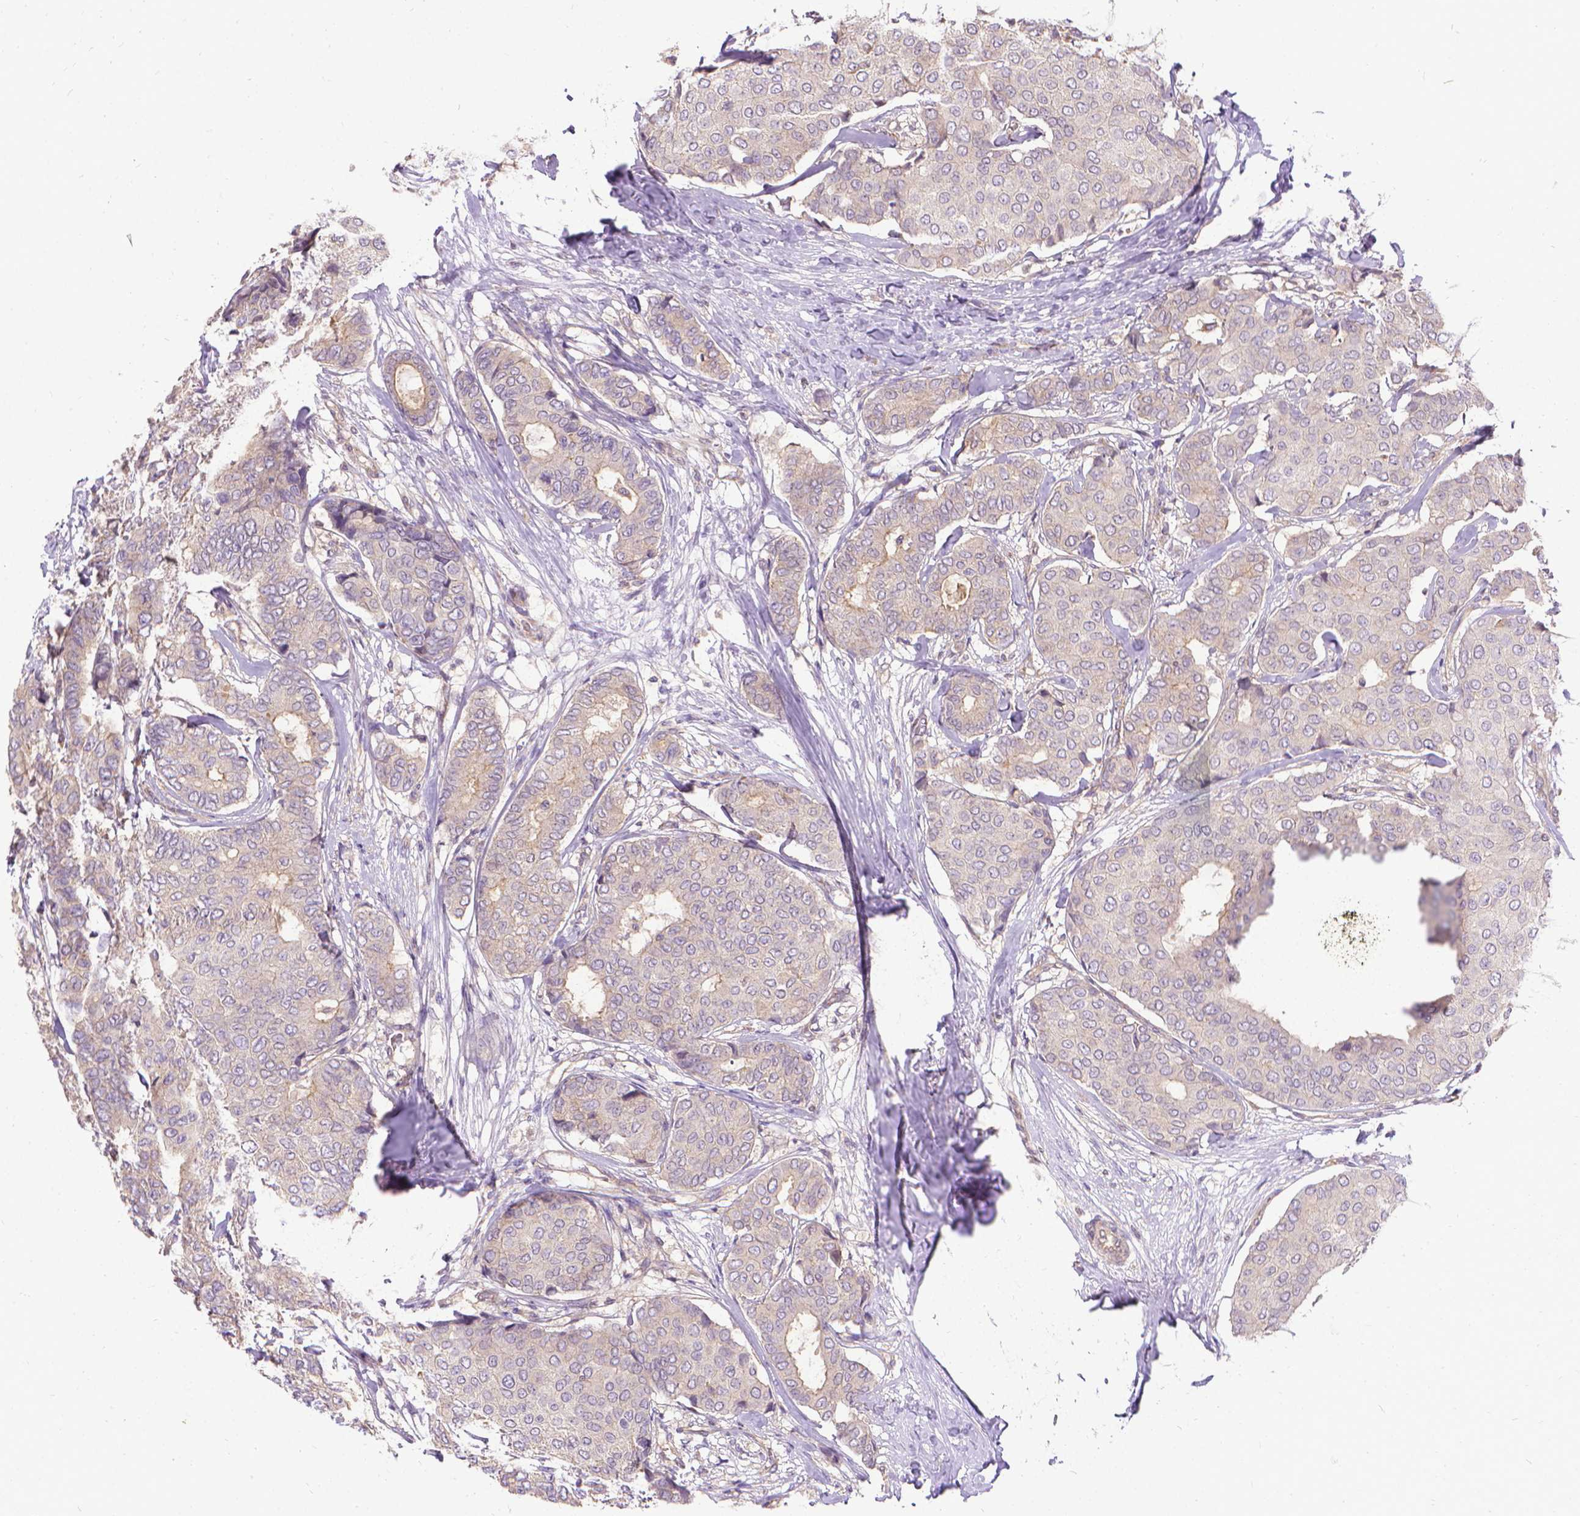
{"staining": {"intensity": "weak", "quantity": "<25%", "location": "cytoplasmic/membranous"}, "tissue": "breast cancer", "cell_type": "Tumor cells", "image_type": "cancer", "snomed": [{"axis": "morphology", "description": "Duct carcinoma"}, {"axis": "topography", "description": "Breast"}], "caption": "High power microscopy histopathology image of an immunohistochemistry (IHC) micrograph of breast cancer (intraductal carcinoma), revealing no significant positivity in tumor cells.", "gene": "CFAP299", "patient": {"sex": "female", "age": 75}}